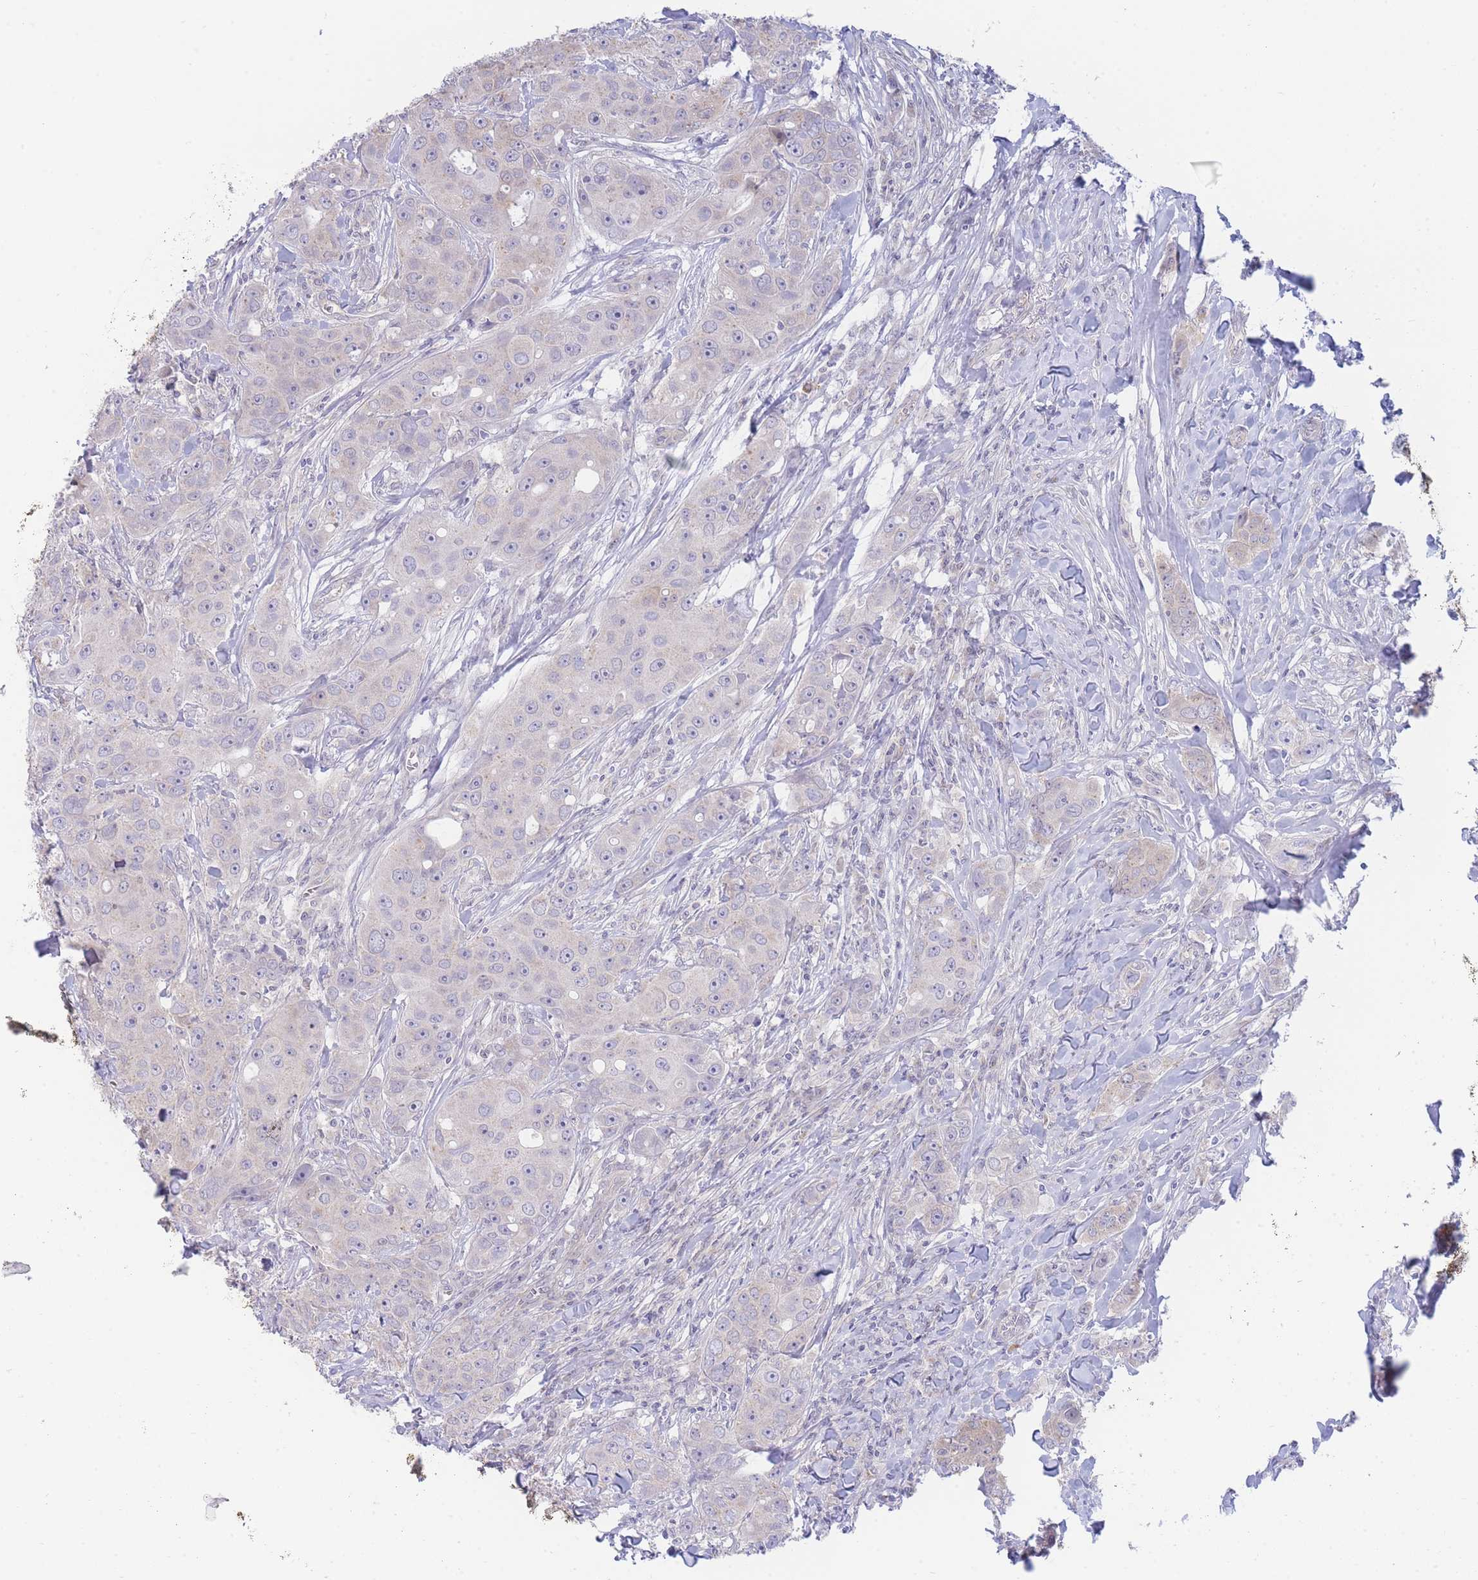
{"staining": {"intensity": "negative", "quantity": "none", "location": "none"}, "tissue": "breast cancer", "cell_type": "Tumor cells", "image_type": "cancer", "snomed": [{"axis": "morphology", "description": "Duct carcinoma"}, {"axis": "topography", "description": "Breast"}], "caption": "Breast cancer (intraductal carcinoma) was stained to show a protein in brown. There is no significant positivity in tumor cells.", "gene": "SUGT1", "patient": {"sex": "female", "age": 43}}